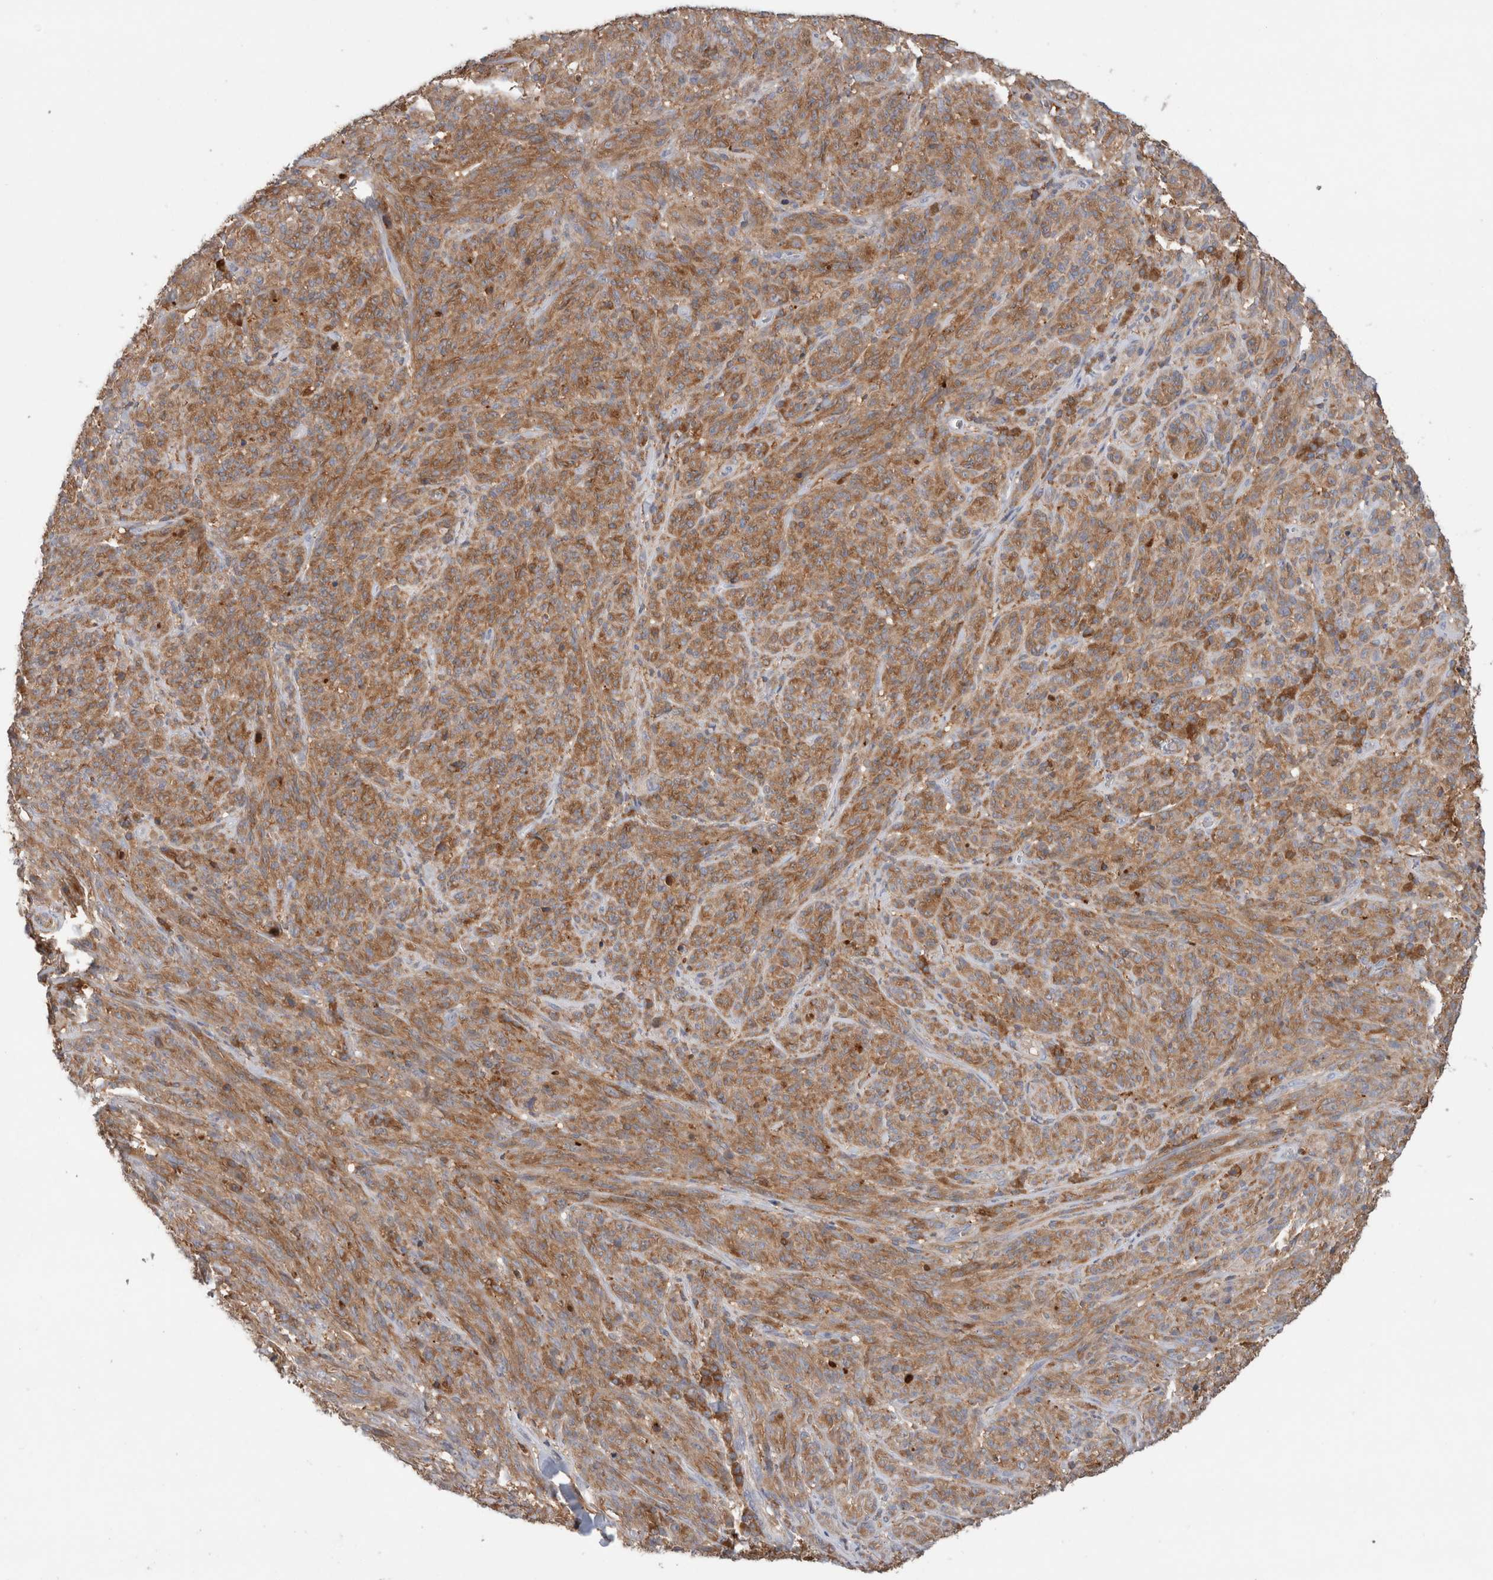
{"staining": {"intensity": "moderate", "quantity": ">75%", "location": "cytoplasmic/membranous"}, "tissue": "melanoma", "cell_type": "Tumor cells", "image_type": "cancer", "snomed": [{"axis": "morphology", "description": "Malignant melanoma, NOS"}, {"axis": "topography", "description": "Skin of head"}], "caption": "This image exhibits immunohistochemistry (IHC) staining of human malignant melanoma, with medium moderate cytoplasmic/membranous expression in about >75% of tumor cells.", "gene": "KLHL14", "patient": {"sex": "male", "age": 96}}